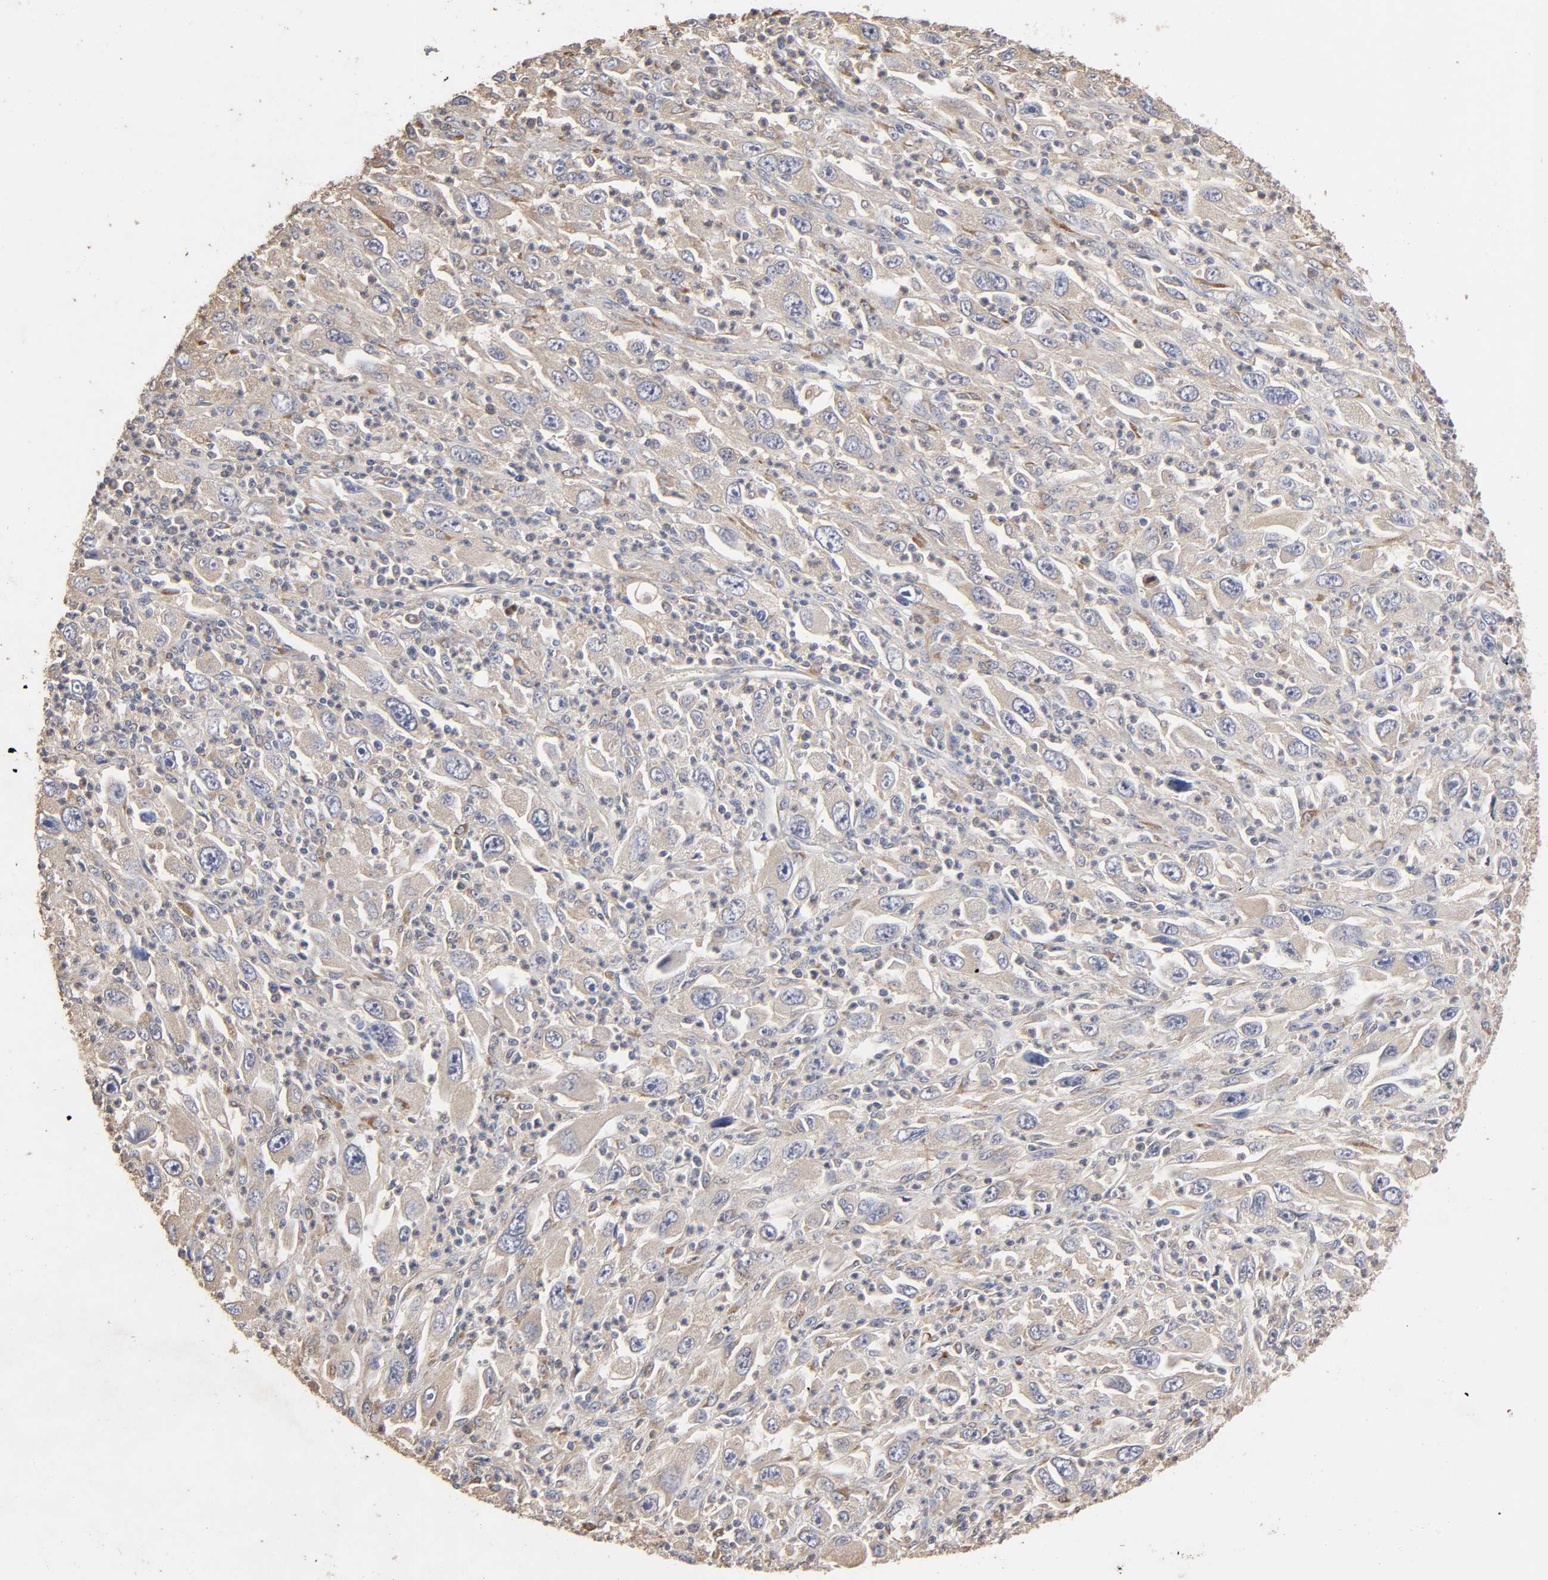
{"staining": {"intensity": "weak", "quantity": "25%-75%", "location": "cytoplasmic/membranous"}, "tissue": "melanoma", "cell_type": "Tumor cells", "image_type": "cancer", "snomed": [{"axis": "morphology", "description": "Malignant melanoma, Metastatic site"}, {"axis": "topography", "description": "Skin"}], "caption": "Tumor cells exhibit low levels of weak cytoplasmic/membranous positivity in about 25%-75% of cells in human malignant melanoma (metastatic site).", "gene": "EIF4G2", "patient": {"sex": "female", "age": 56}}